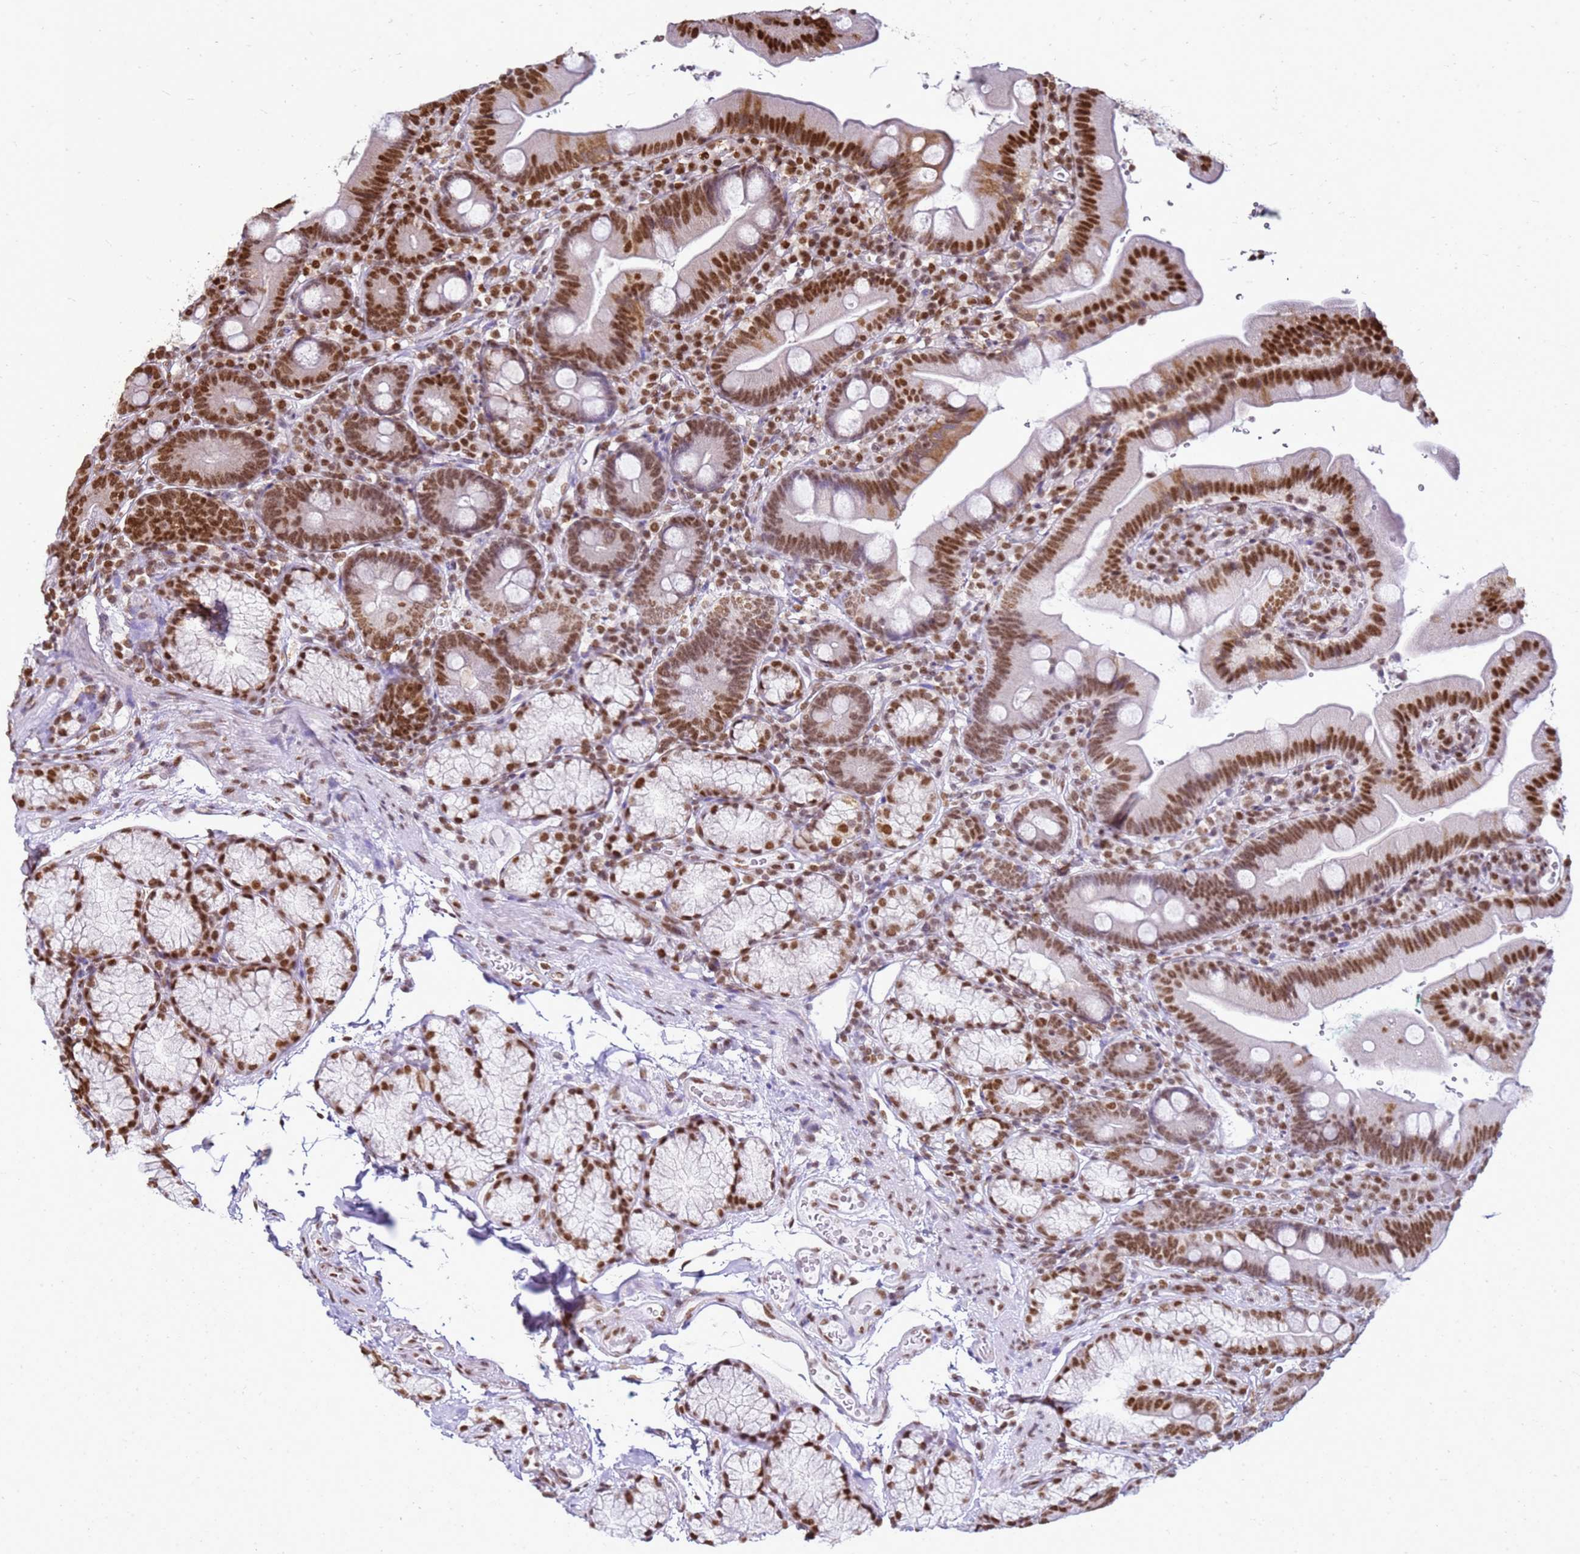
{"staining": {"intensity": "moderate", "quantity": ">75%", "location": "nuclear"}, "tissue": "duodenum", "cell_type": "Glandular cells", "image_type": "normal", "snomed": [{"axis": "morphology", "description": "Normal tissue, NOS"}, {"axis": "topography", "description": "Duodenum"}], "caption": "About >75% of glandular cells in normal duodenum demonstrate moderate nuclear protein staining as visualized by brown immunohistochemical staining.", "gene": "APEX1", "patient": {"sex": "female", "age": 67}}